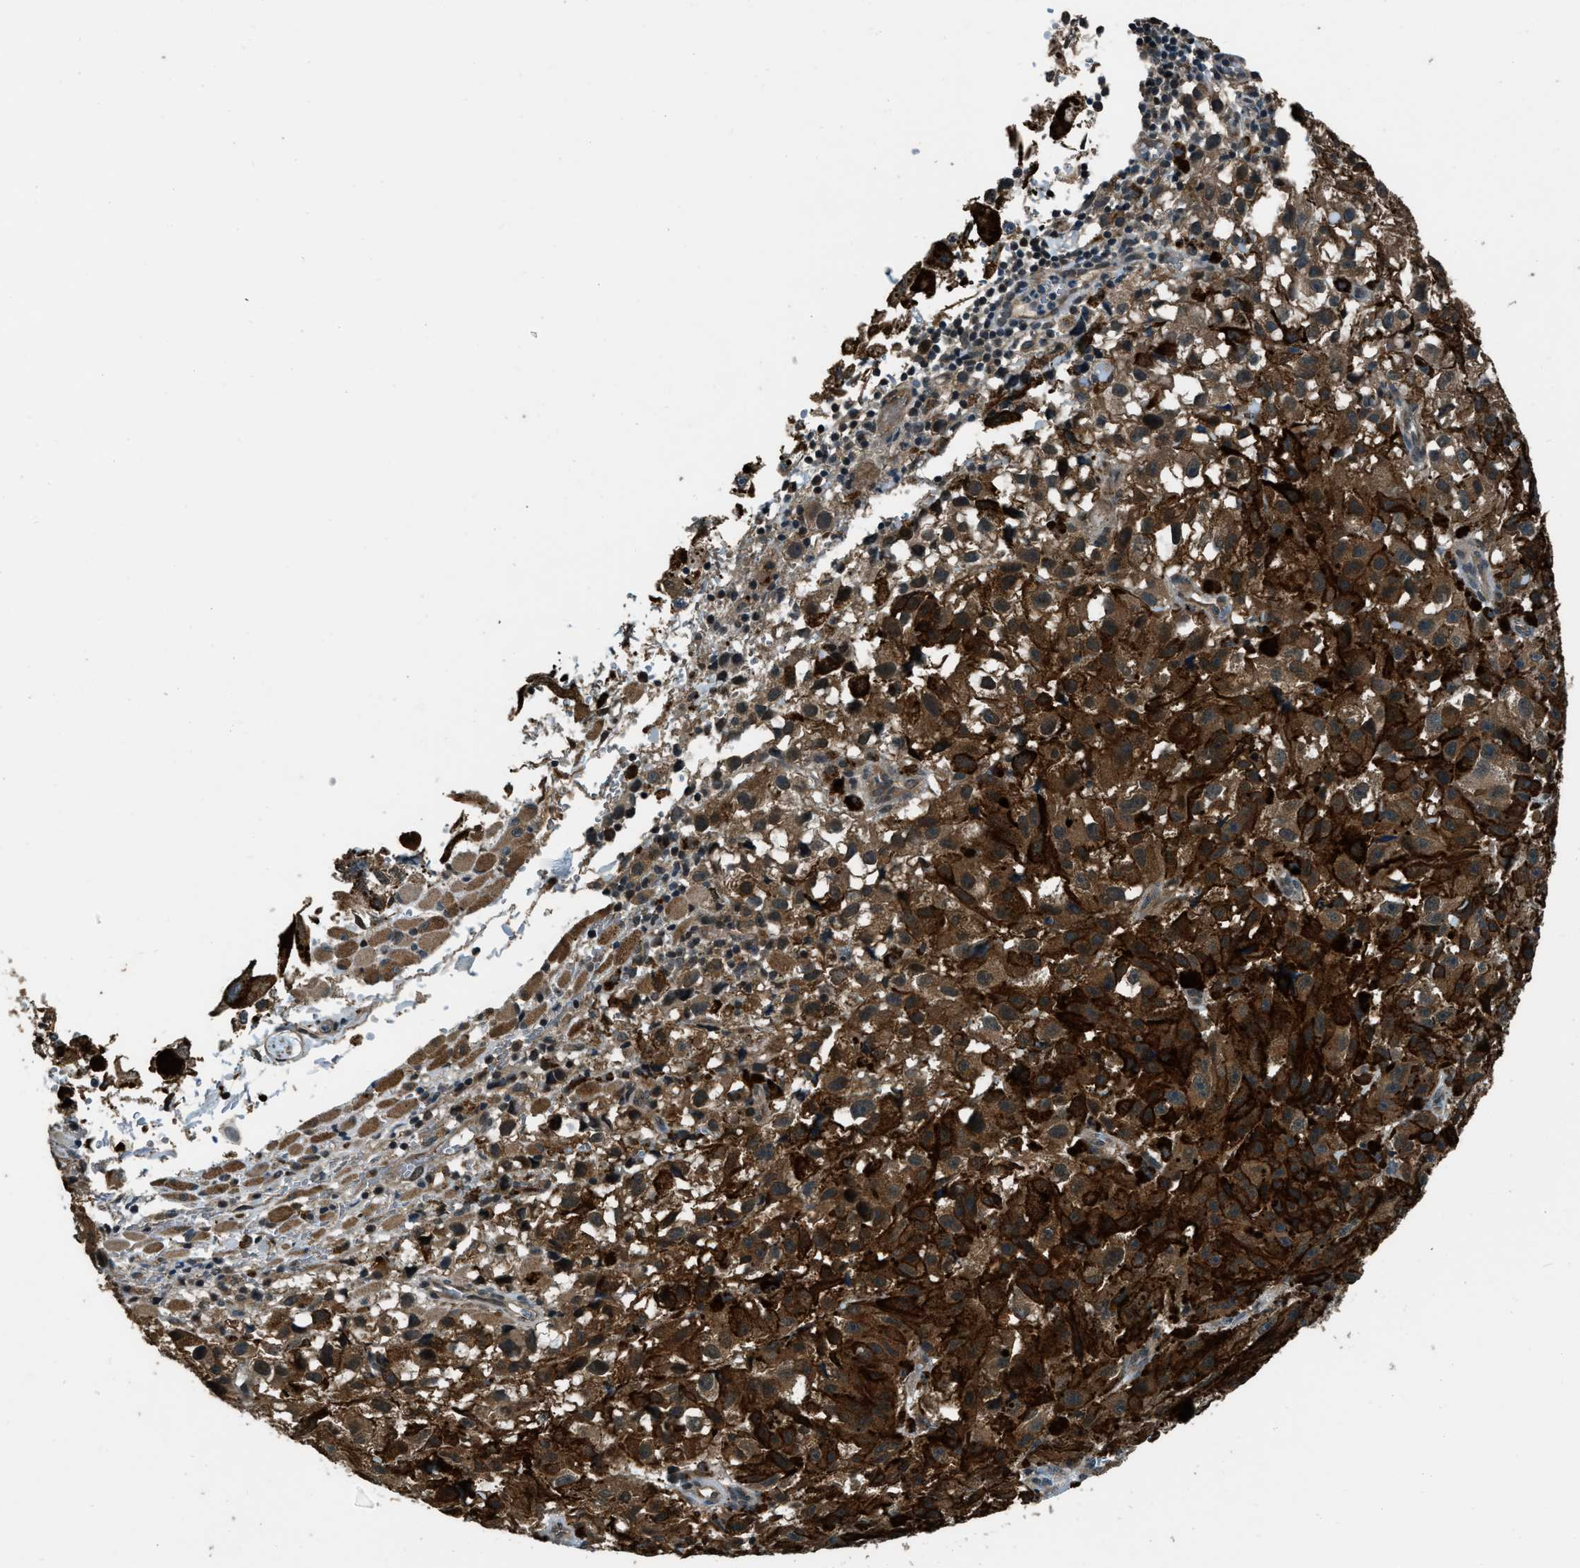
{"staining": {"intensity": "strong", "quantity": ">75%", "location": "cytoplasmic/membranous"}, "tissue": "melanoma", "cell_type": "Tumor cells", "image_type": "cancer", "snomed": [{"axis": "morphology", "description": "Malignant melanoma, NOS"}, {"axis": "topography", "description": "Skin"}], "caption": "DAB (3,3'-diaminobenzidine) immunohistochemical staining of human malignant melanoma reveals strong cytoplasmic/membranous protein staining in approximately >75% of tumor cells. The staining was performed using DAB to visualize the protein expression in brown, while the nuclei were stained in blue with hematoxylin (Magnification: 20x).", "gene": "NUDCD3", "patient": {"sex": "female", "age": 104}}